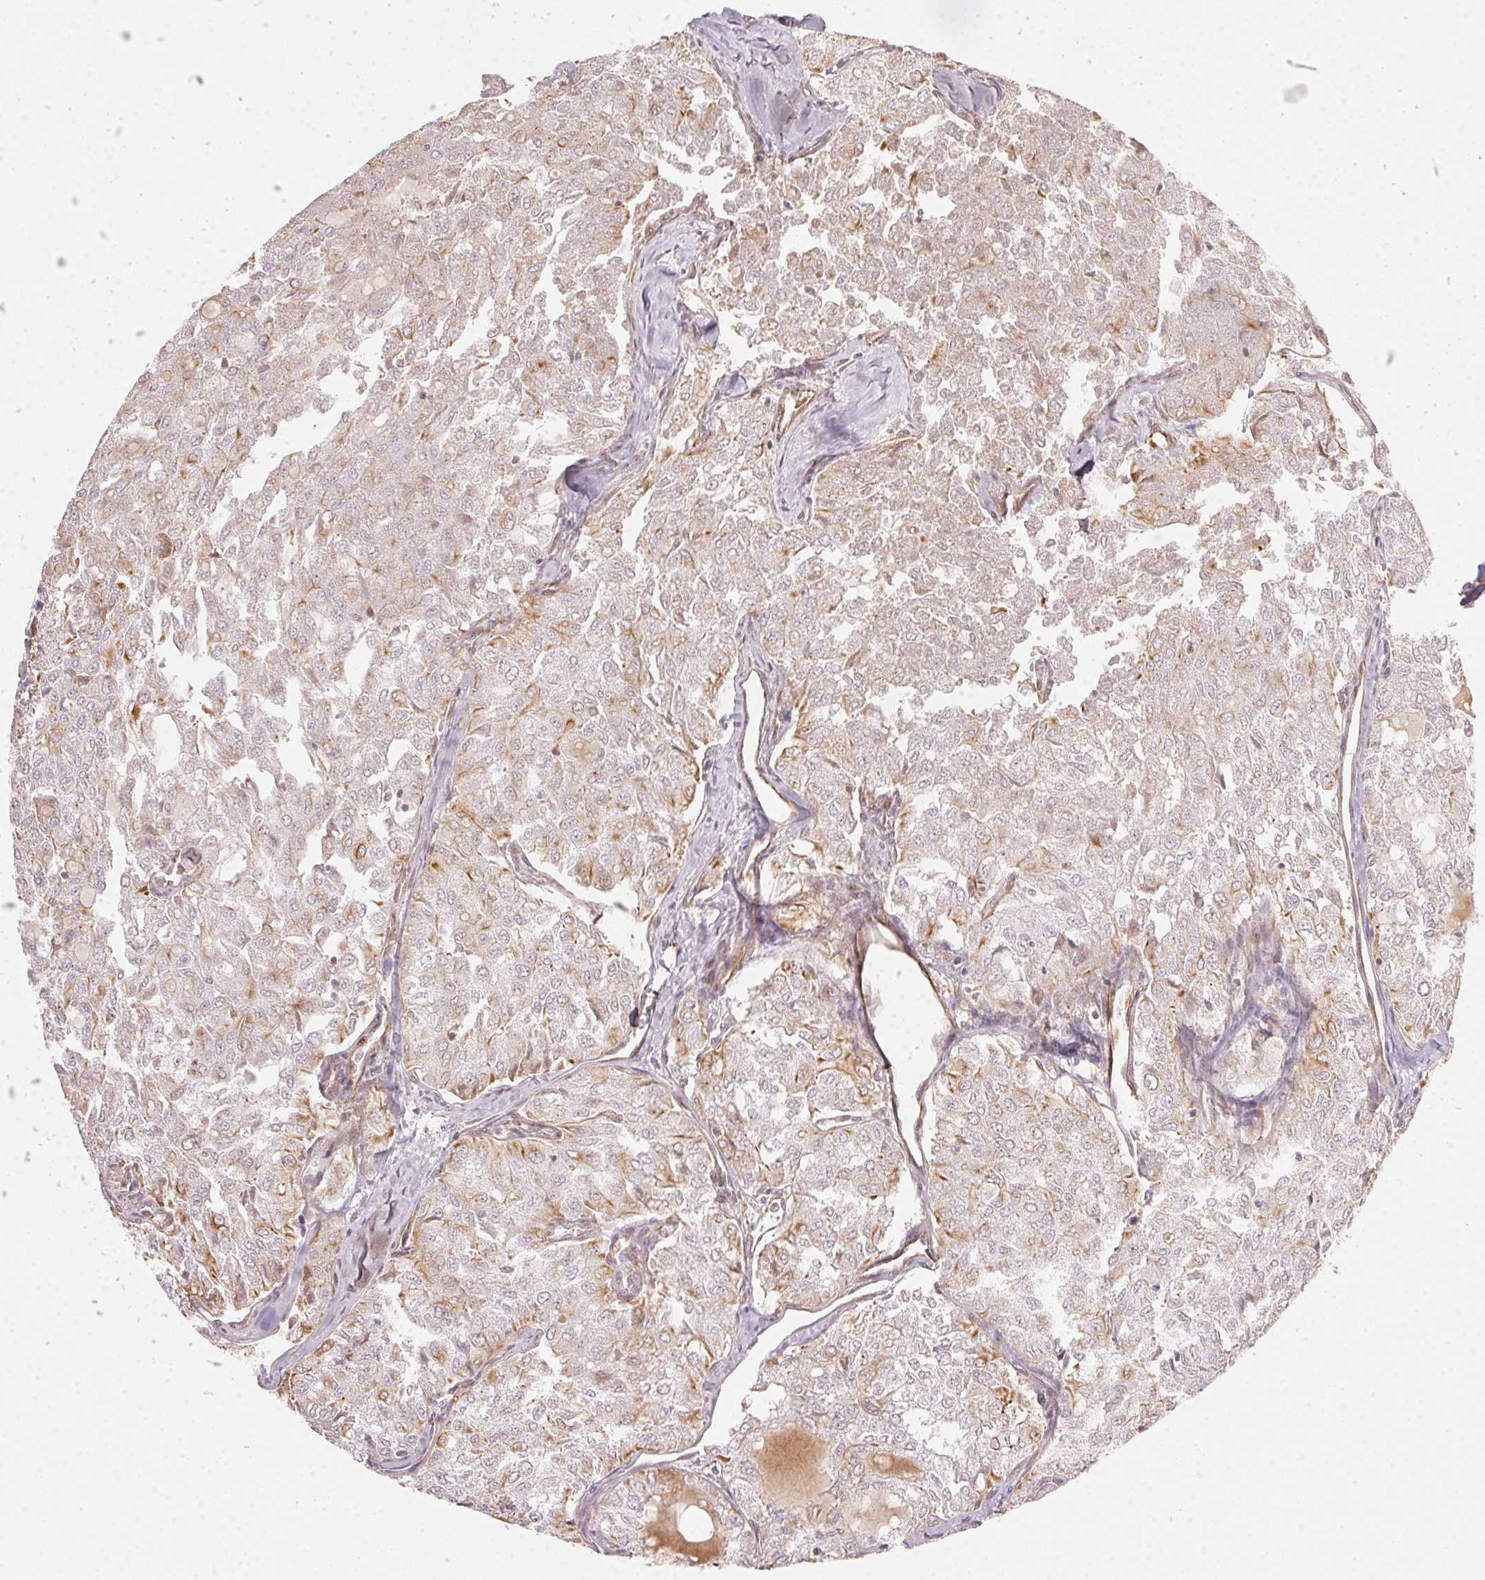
{"staining": {"intensity": "moderate", "quantity": "25%-75%", "location": "cytoplasmic/membranous"}, "tissue": "thyroid cancer", "cell_type": "Tumor cells", "image_type": "cancer", "snomed": [{"axis": "morphology", "description": "Follicular adenoma carcinoma, NOS"}, {"axis": "topography", "description": "Thyroid gland"}], "caption": "Thyroid cancer stained for a protein (brown) displays moderate cytoplasmic/membranous positive staining in approximately 25%-75% of tumor cells.", "gene": "FOXR2", "patient": {"sex": "male", "age": 75}}